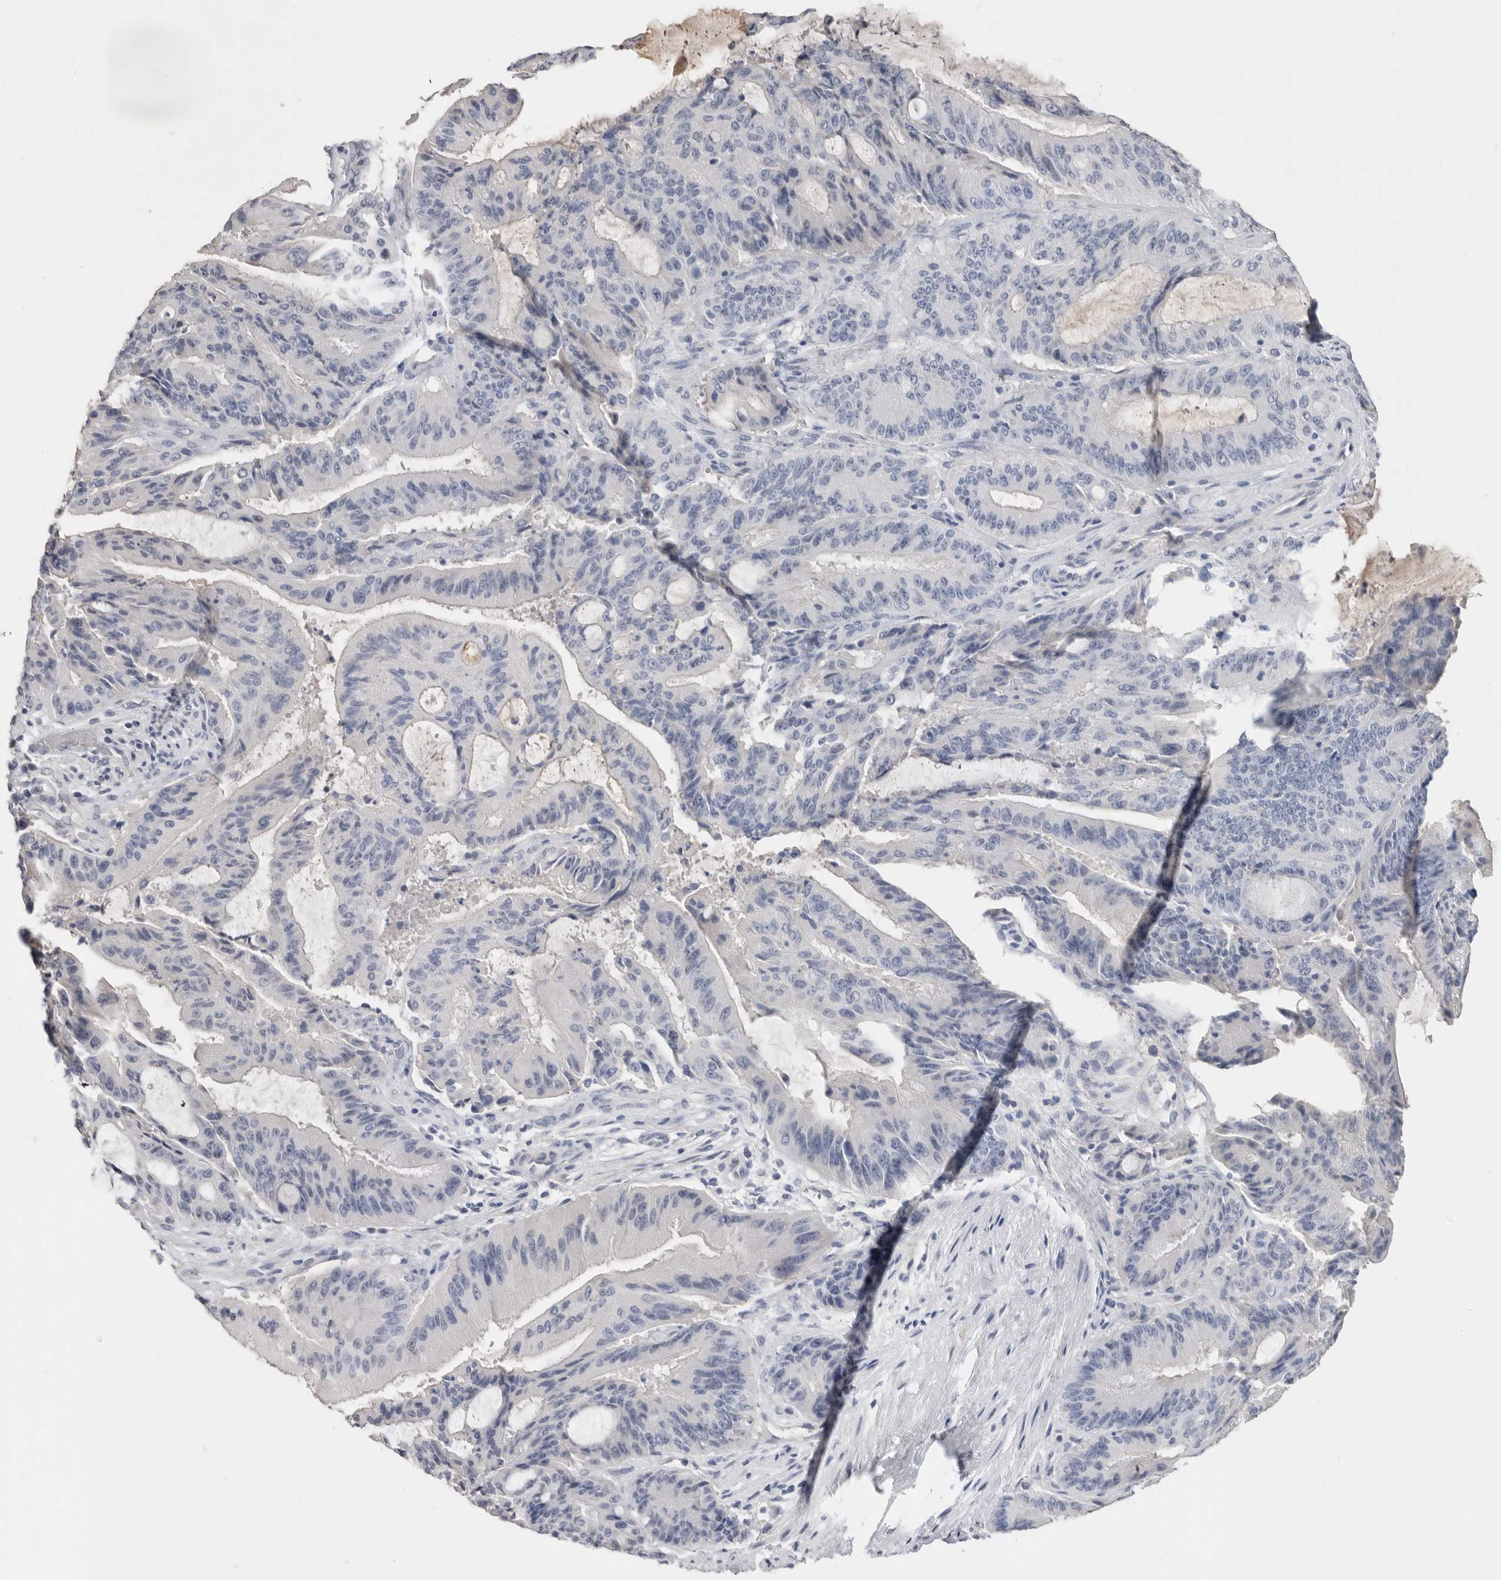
{"staining": {"intensity": "negative", "quantity": "none", "location": "none"}, "tissue": "liver cancer", "cell_type": "Tumor cells", "image_type": "cancer", "snomed": [{"axis": "morphology", "description": "Normal tissue, NOS"}, {"axis": "morphology", "description": "Cholangiocarcinoma"}, {"axis": "topography", "description": "Liver"}, {"axis": "topography", "description": "Peripheral nerve tissue"}], "caption": "Tumor cells show no significant staining in liver cholangiocarcinoma.", "gene": "APOA2", "patient": {"sex": "female", "age": 73}}